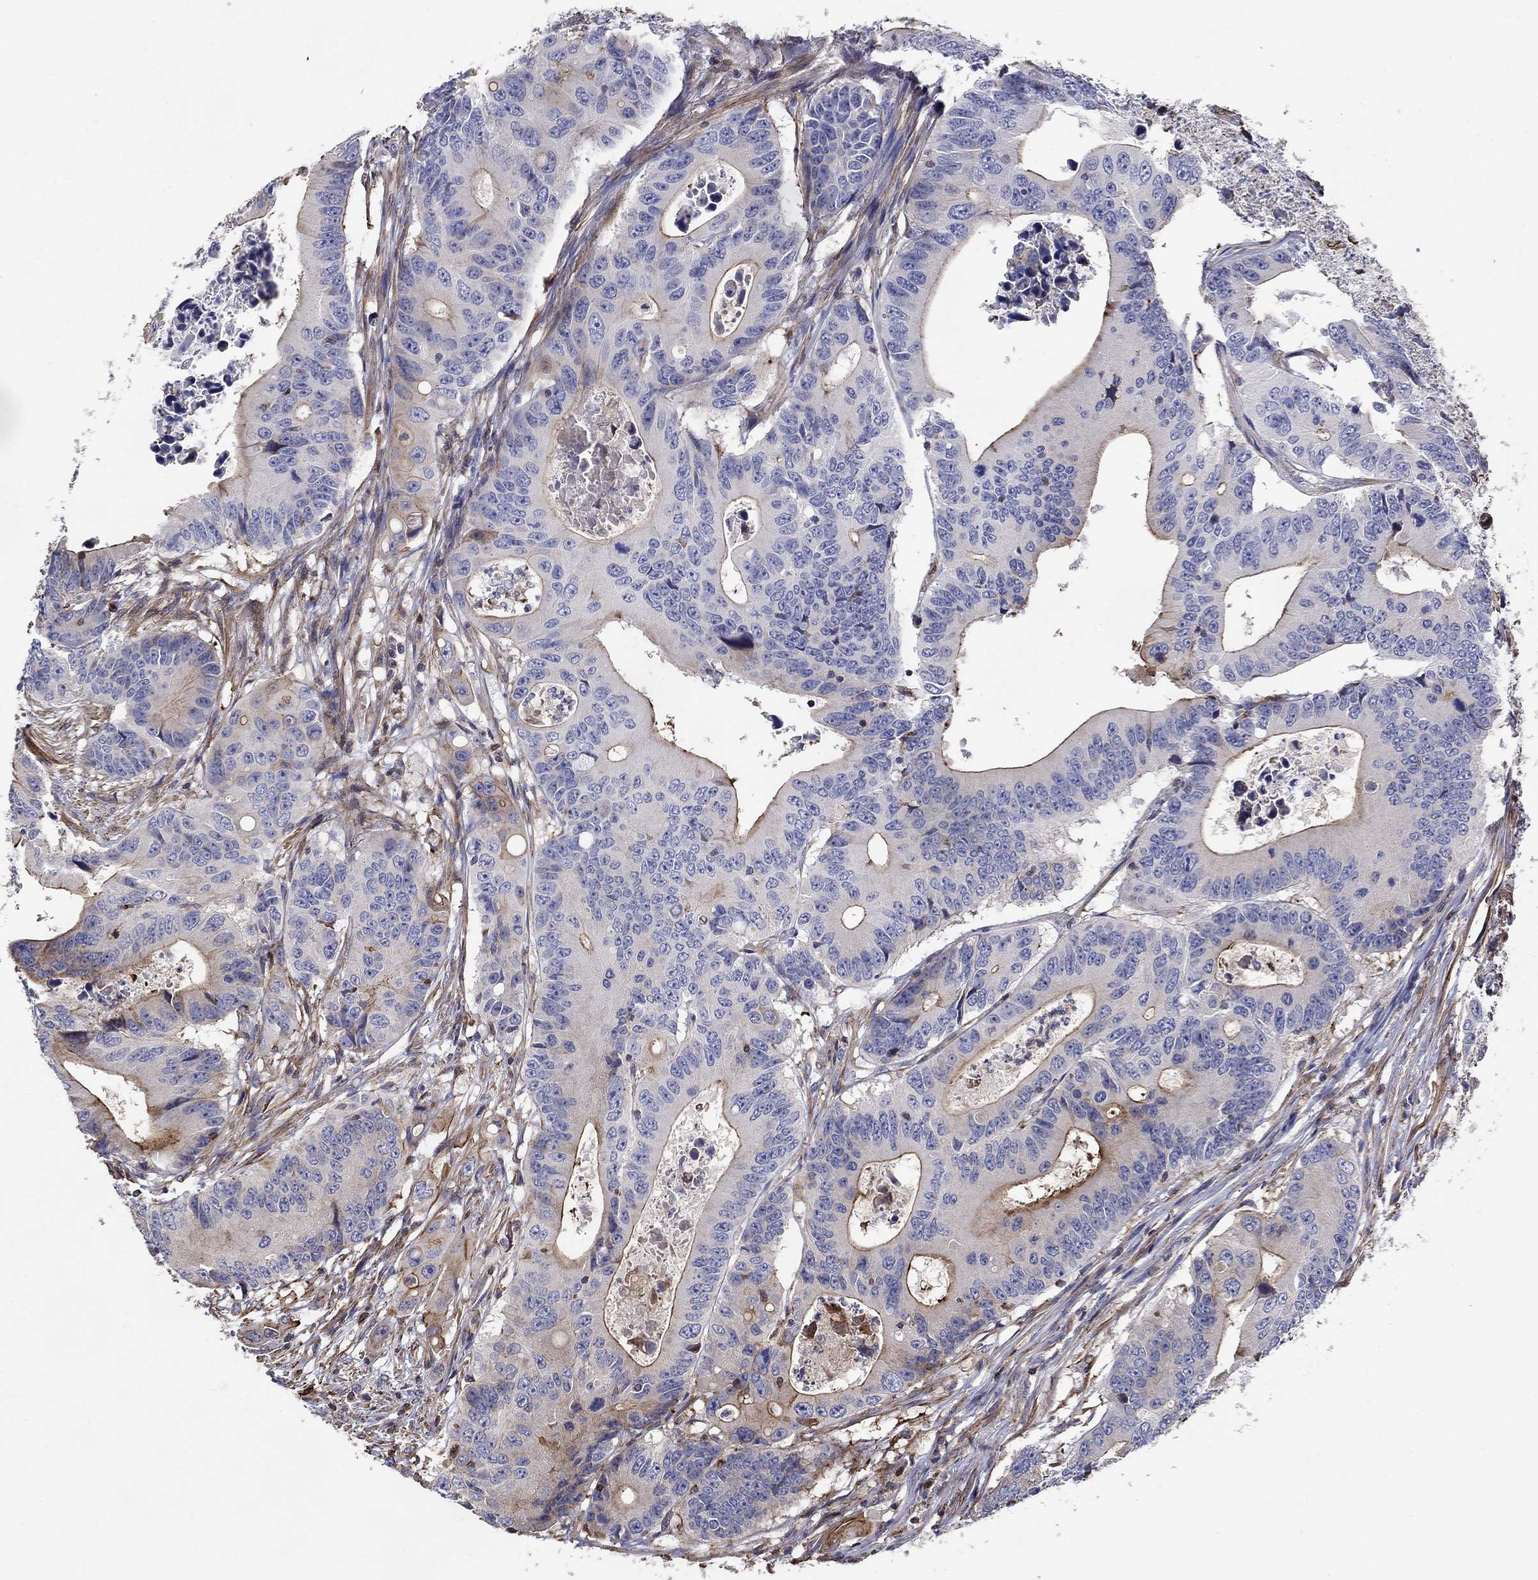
{"staining": {"intensity": "strong", "quantity": "<25%", "location": "cytoplasmic/membranous"}, "tissue": "colorectal cancer", "cell_type": "Tumor cells", "image_type": "cancer", "snomed": [{"axis": "morphology", "description": "Adenocarcinoma, NOS"}, {"axis": "topography", "description": "Colon"}], "caption": "IHC micrograph of human adenocarcinoma (colorectal) stained for a protein (brown), which shows medium levels of strong cytoplasmic/membranous expression in approximately <25% of tumor cells.", "gene": "NPHP1", "patient": {"sex": "female", "age": 90}}